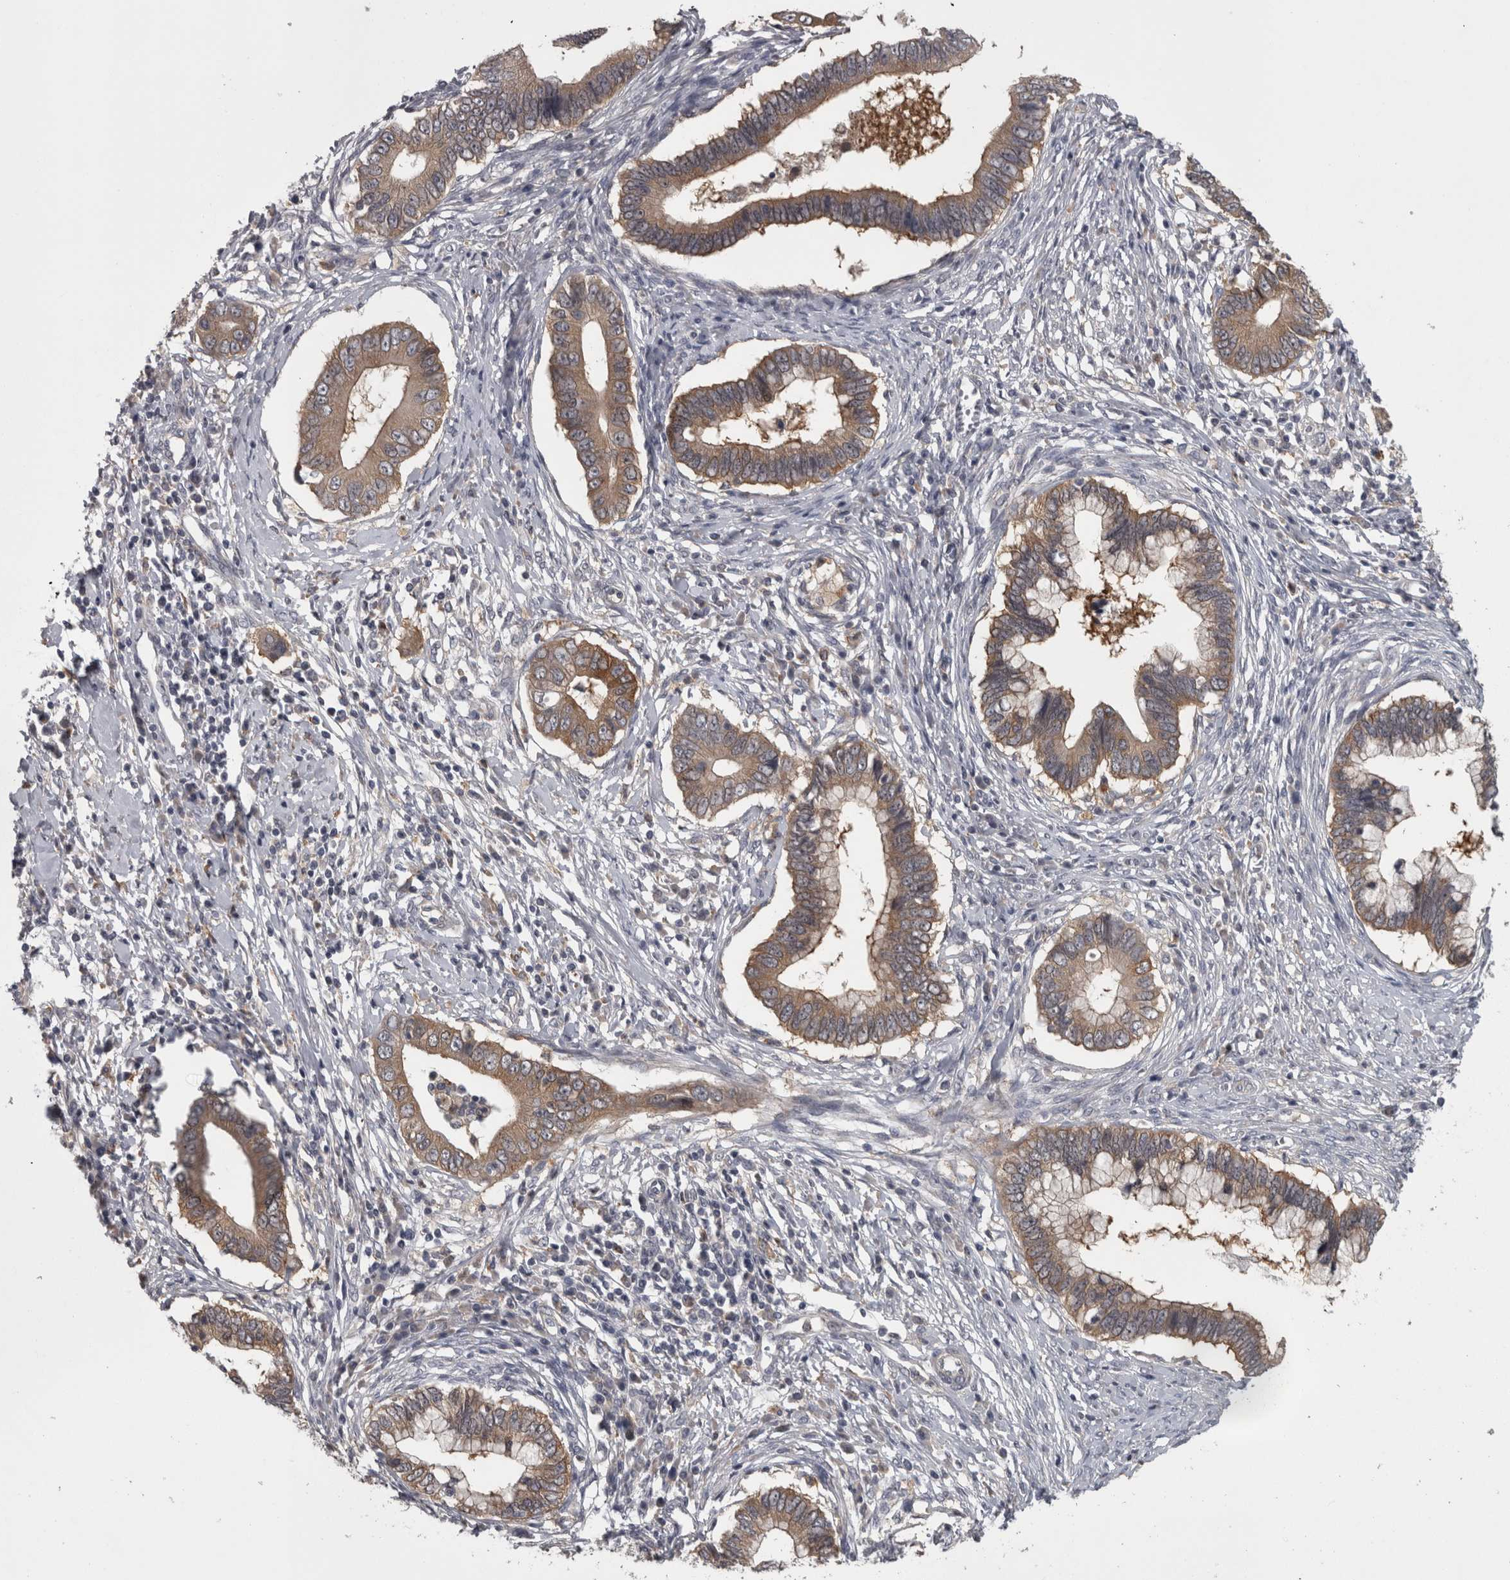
{"staining": {"intensity": "moderate", "quantity": ">75%", "location": "cytoplasmic/membranous"}, "tissue": "cervical cancer", "cell_type": "Tumor cells", "image_type": "cancer", "snomed": [{"axis": "morphology", "description": "Adenocarcinoma, NOS"}, {"axis": "topography", "description": "Cervix"}], "caption": "Human cervical adenocarcinoma stained for a protein (brown) reveals moderate cytoplasmic/membranous positive positivity in approximately >75% of tumor cells.", "gene": "PRKCI", "patient": {"sex": "female", "age": 44}}